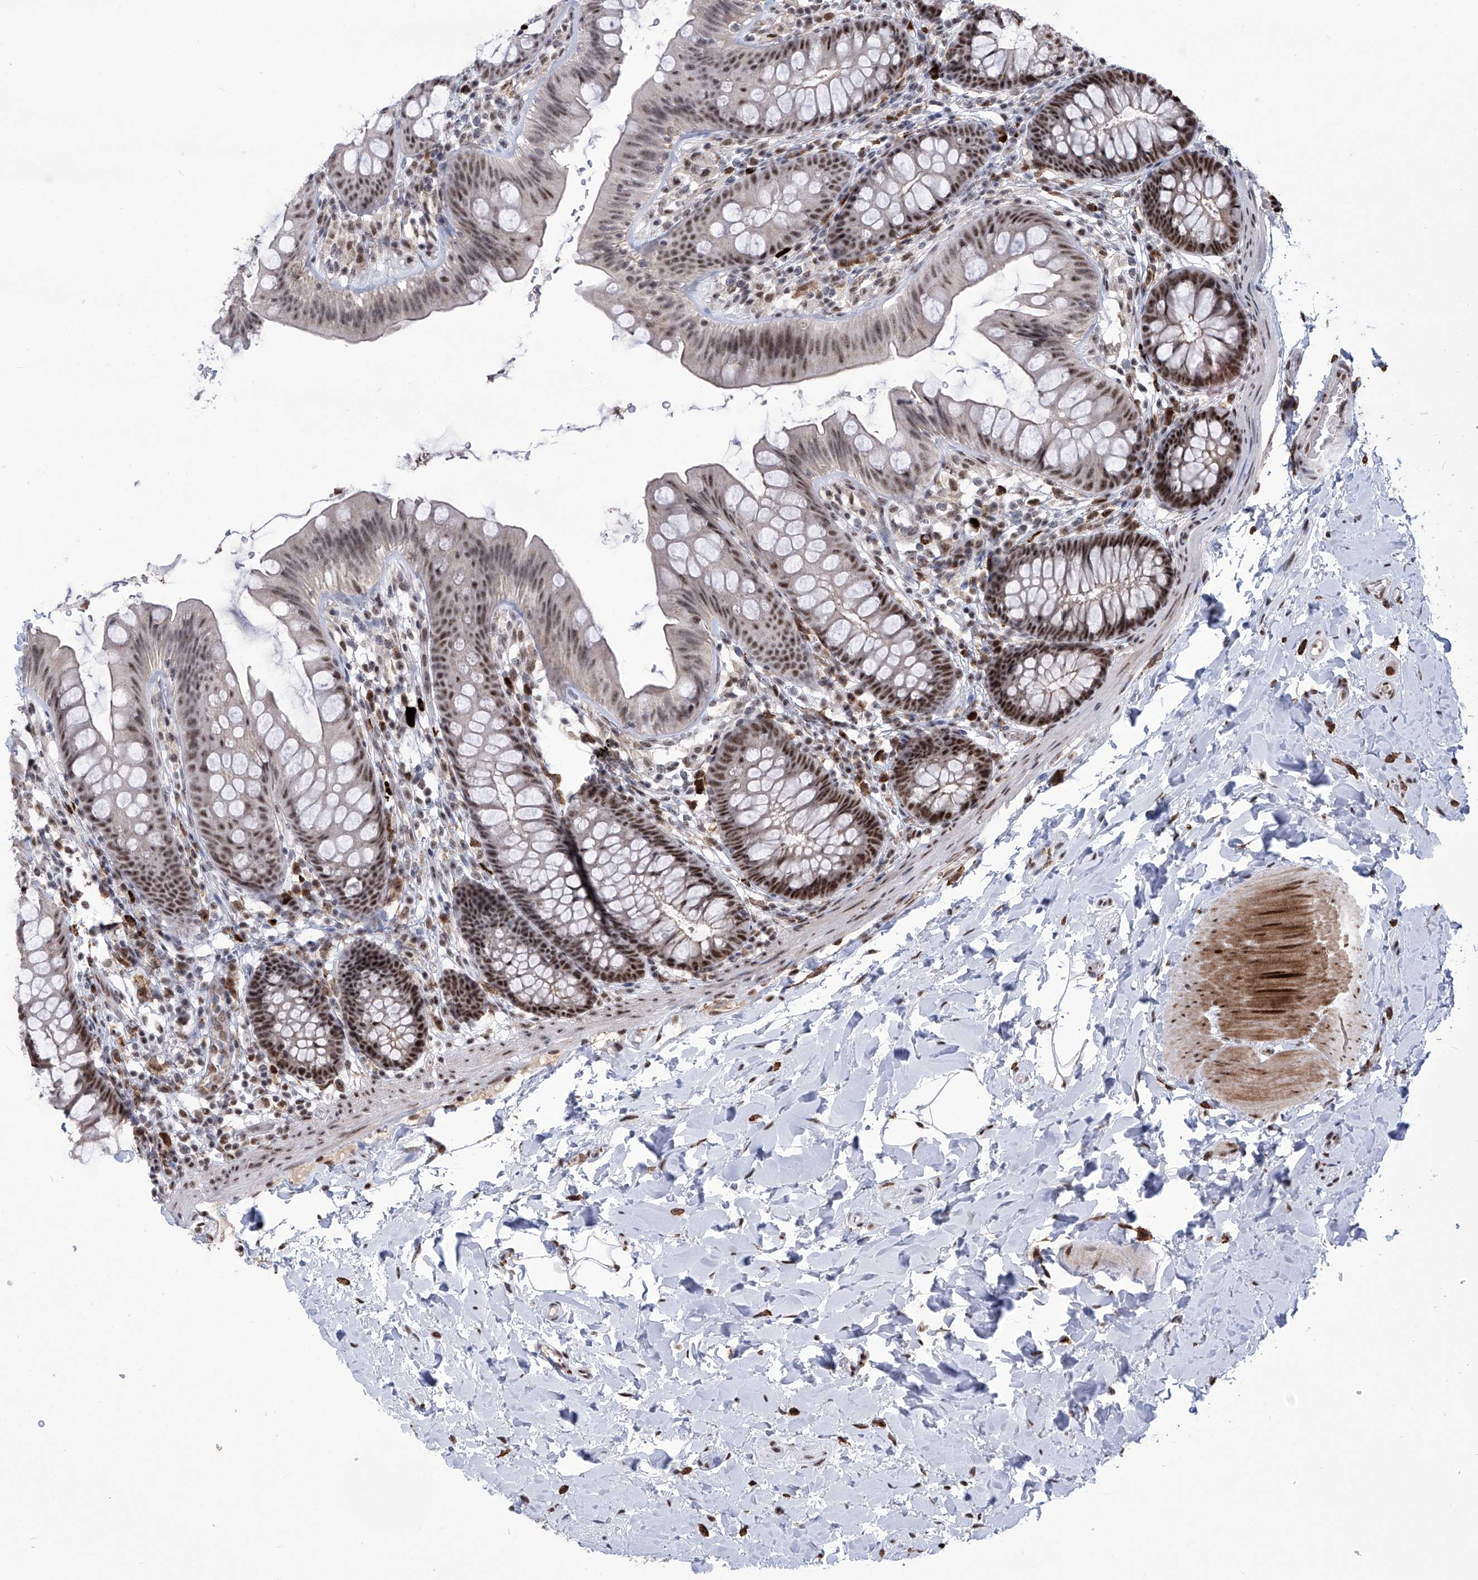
{"staining": {"intensity": "moderate", "quantity": "25%-75%", "location": "nuclear"}, "tissue": "colon", "cell_type": "Endothelial cells", "image_type": "normal", "snomed": [{"axis": "morphology", "description": "Normal tissue, NOS"}, {"axis": "topography", "description": "Colon"}], "caption": "Endothelial cells exhibit medium levels of moderate nuclear positivity in about 25%-75% of cells in unremarkable human colon.", "gene": "FBXL4", "patient": {"sex": "female", "age": 62}}